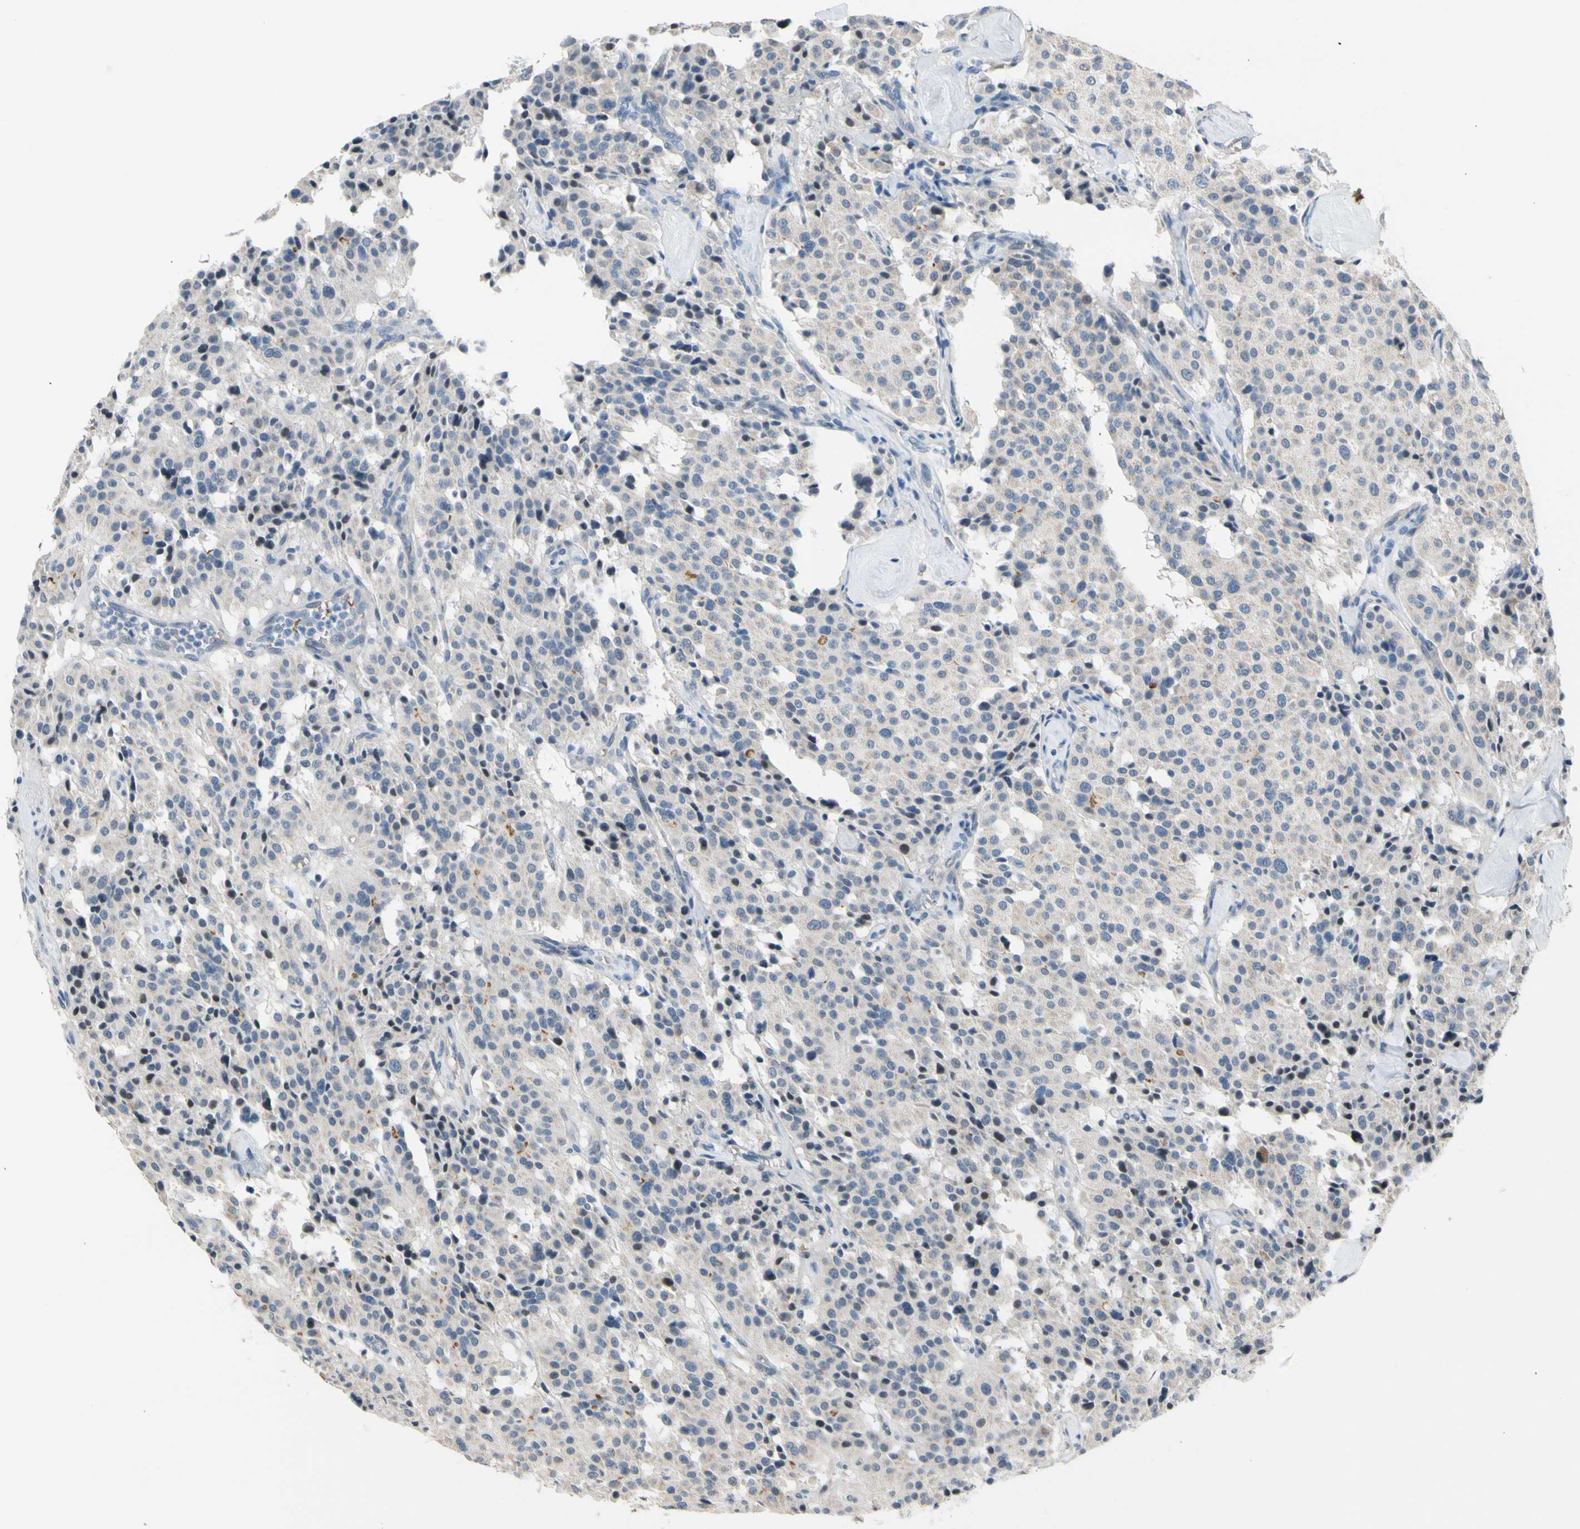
{"staining": {"intensity": "weak", "quantity": "<25%", "location": "nuclear"}, "tissue": "carcinoid", "cell_type": "Tumor cells", "image_type": "cancer", "snomed": [{"axis": "morphology", "description": "Carcinoid, malignant, NOS"}, {"axis": "topography", "description": "Lung"}], "caption": "Immunohistochemistry image of neoplastic tissue: human malignant carcinoid stained with DAB shows no significant protein staining in tumor cells. (DAB (3,3'-diaminobenzidine) IHC visualized using brightfield microscopy, high magnification).", "gene": "ZNF184", "patient": {"sex": "male", "age": 30}}